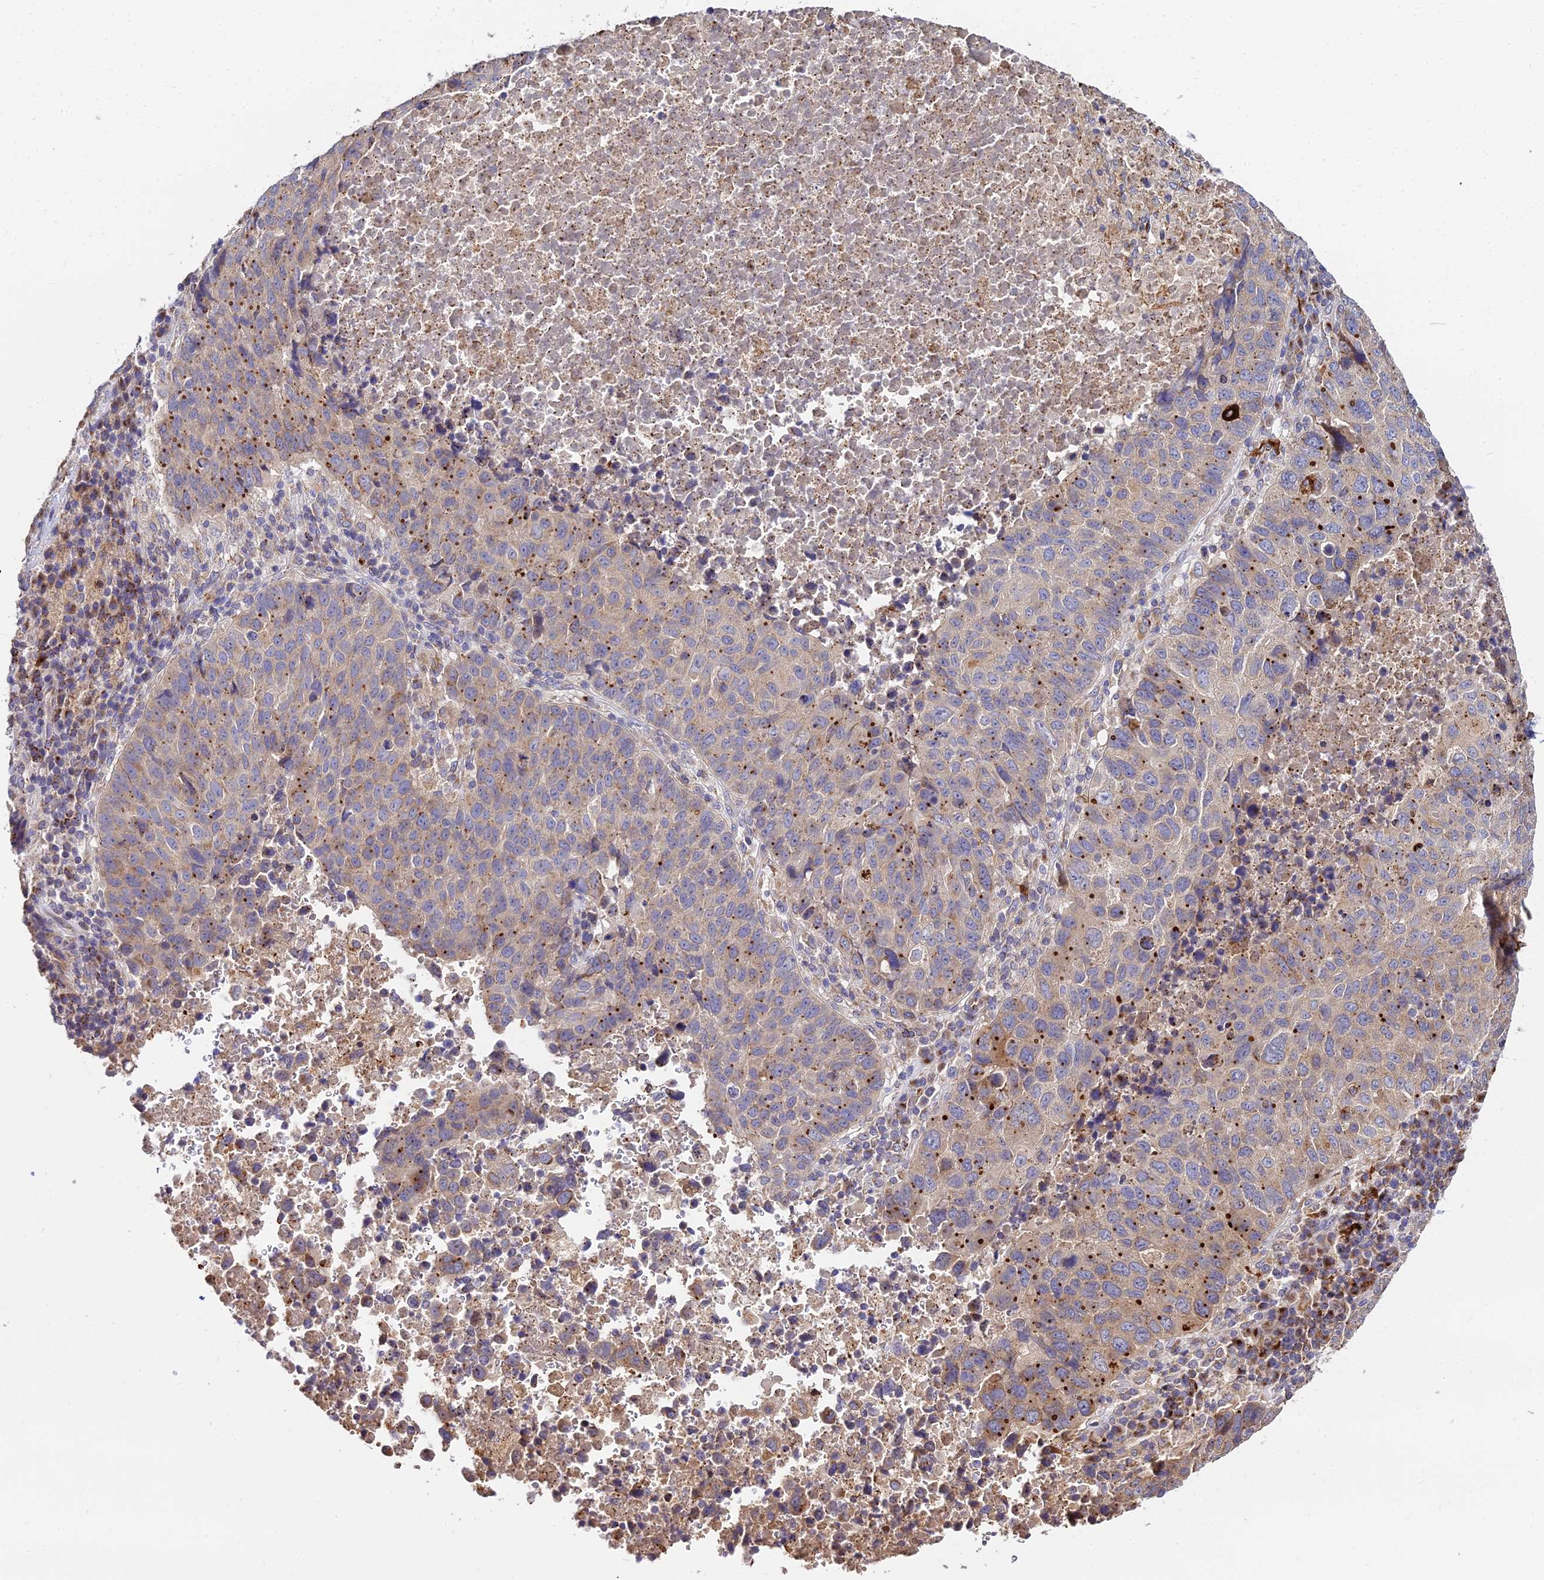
{"staining": {"intensity": "moderate", "quantity": "25%-75%", "location": "cytoplasmic/membranous"}, "tissue": "lung cancer", "cell_type": "Tumor cells", "image_type": "cancer", "snomed": [{"axis": "morphology", "description": "Squamous cell carcinoma, NOS"}, {"axis": "topography", "description": "Lung"}], "caption": "Lung cancer (squamous cell carcinoma) stained with a brown dye demonstrates moderate cytoplasmic/membranous positive expression in about 25%-75% of tumor cells.", "gene": "PEX19", "patient": {"sex": "male", "age": 73}}